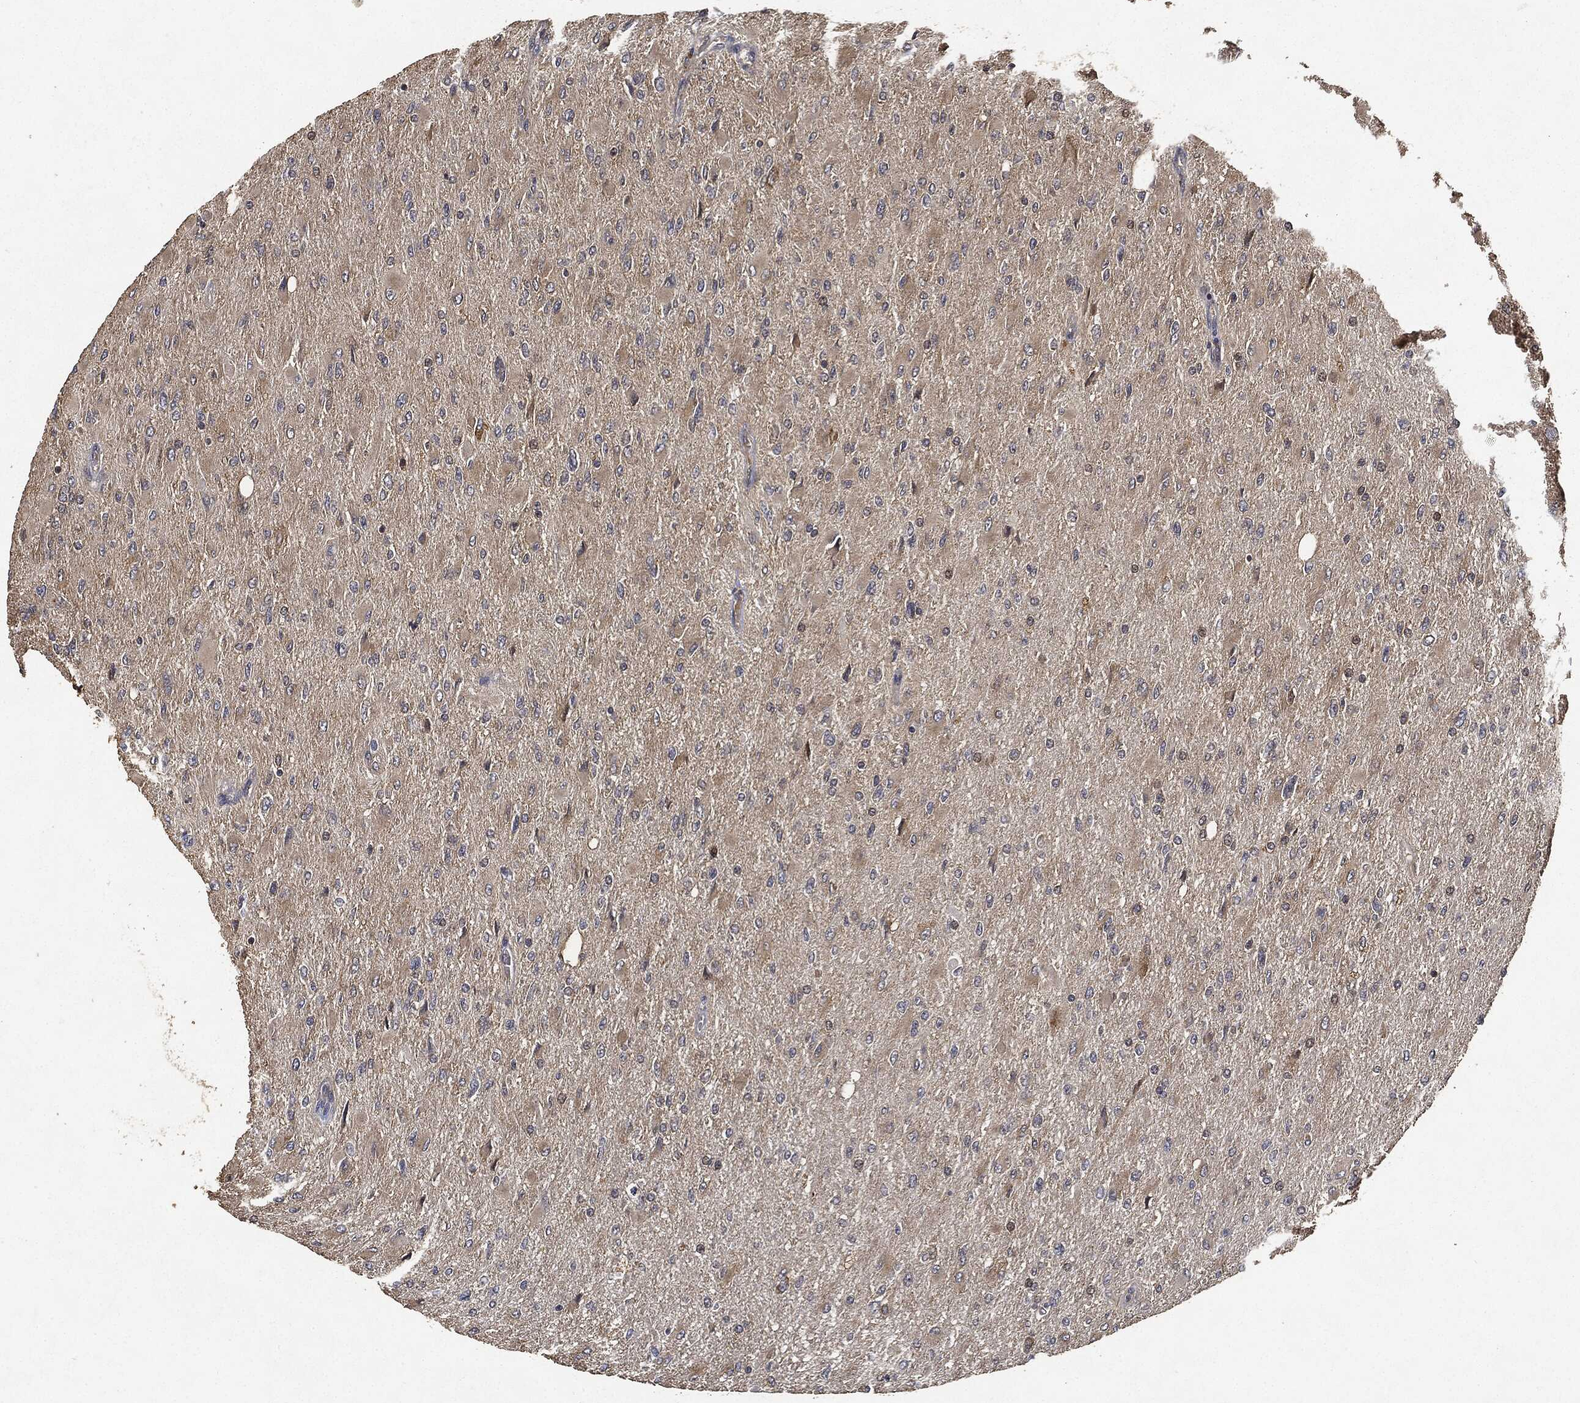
{"staining": {"intensity": "weak", "quantity": "<25%", "location": "cytoplasmic/membranous"}, "tissue": "glioma", "cell_type": "Tumor cells", "image_type": "cancer", "snomed": [{"axis": "morphology", "description": "Glioma, malignant, High grade"}, {"axis": "topography", "description": "Cerebral cortex"}], "caption": "High power microscopy histopathology image of an immunohistochemistry image of glioma, revealing no significant staining in tumor cells.", "gene": "MLST8", "patient": {"sex": "female", "age": 36}}